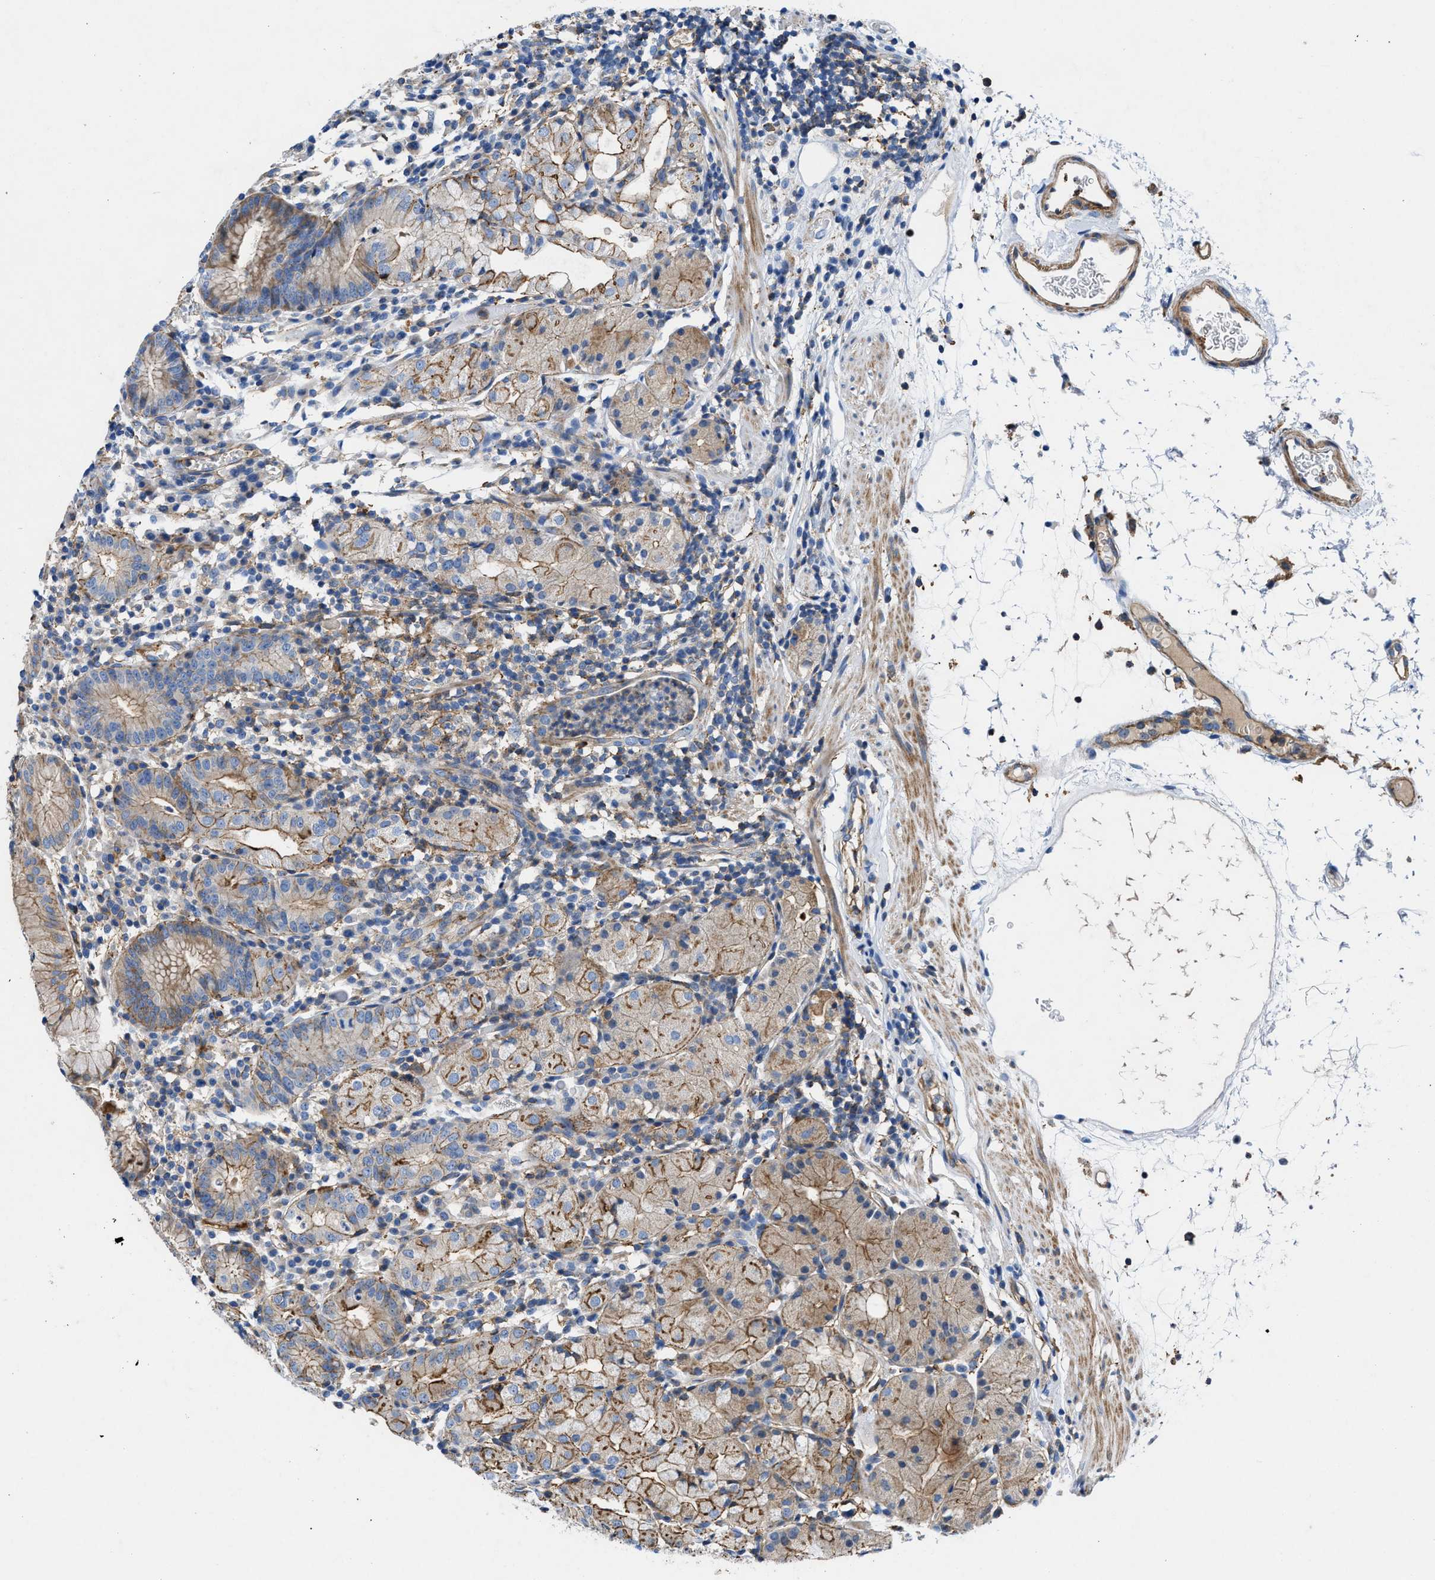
{"staining": {"intensity": "moderate", "quantity": "25%-75%", "location": "cytoplasmic/membranous"}, "tissue": "stomach", "cell_type": "Glandular cells", "image_type": "normal", "snomed": [{"axis": "morphology", "description": "Normal tissue, NOS"}, {"axis": "topography", "description": "Stomach"}, {"axis": "topography", "description": "Stomach, lower"}], "caption": "Immunohistochemistry histopathology image of unremarkable human stomach stained for a protein (brown), which demonstrates medium levels of moderate cytoplasmic/membranous positivity in about 25%-75% of glandular cells.", "gene": "ATP6V0D1", "patient": {"sex": "female", "age": 75}}